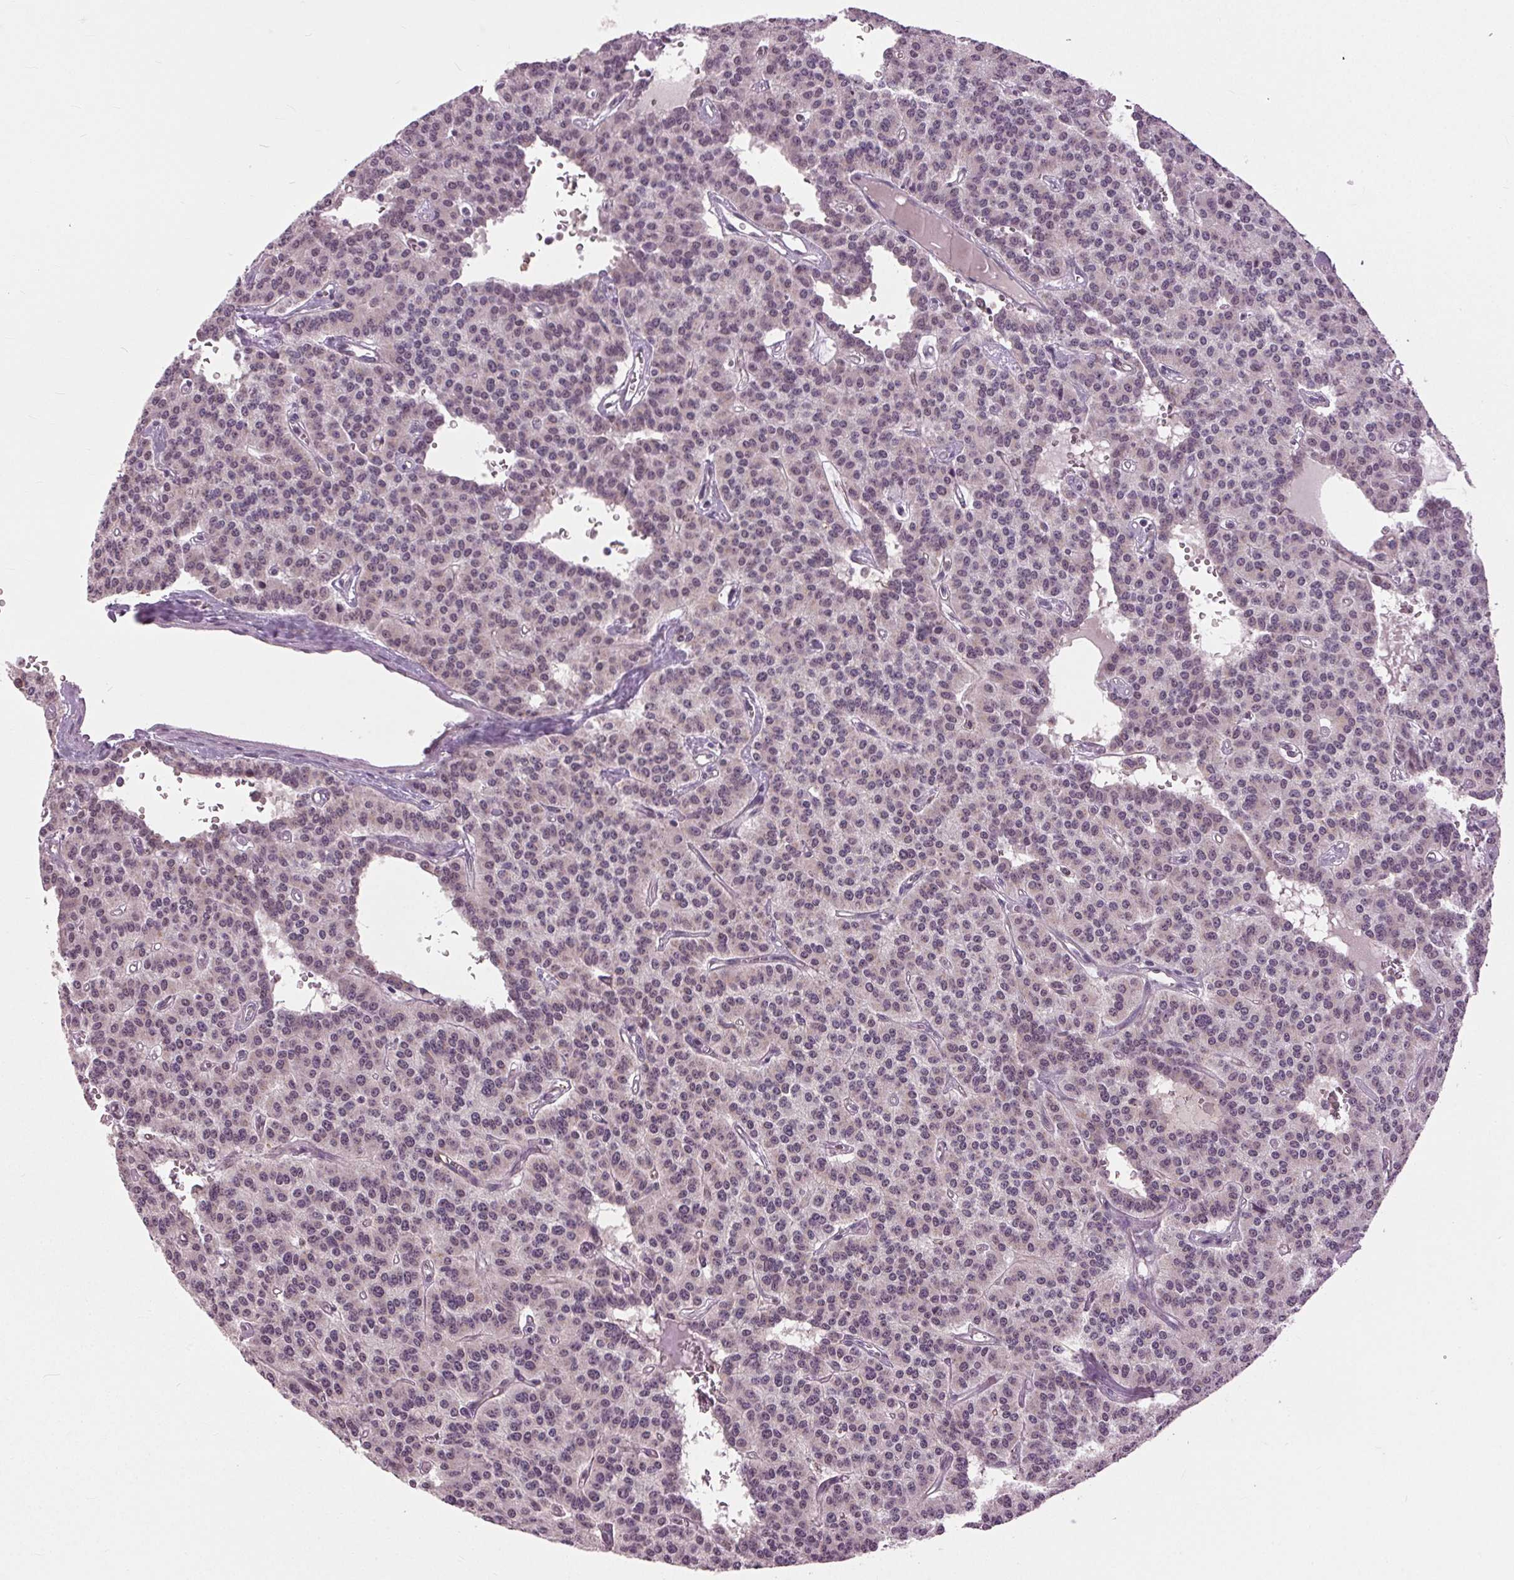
{"staining": {"intensity": "weak", "quantity": "<25%", "location": "nuclear"}, "tissue": "carcinoid", "cell_type": "Tumor cells", "image_type": "cancer", "snomed": [{"axis": "morphology", "description": "Carcinoid, malignant, NOS"}, {"axis": "topography", "description": "Lung"}], "caption": "Protein analysis of carcinoid shows no significant expression in tumor cells.", "gene": "BSDC1", "patient": {"sex": "female", "age": 71}}